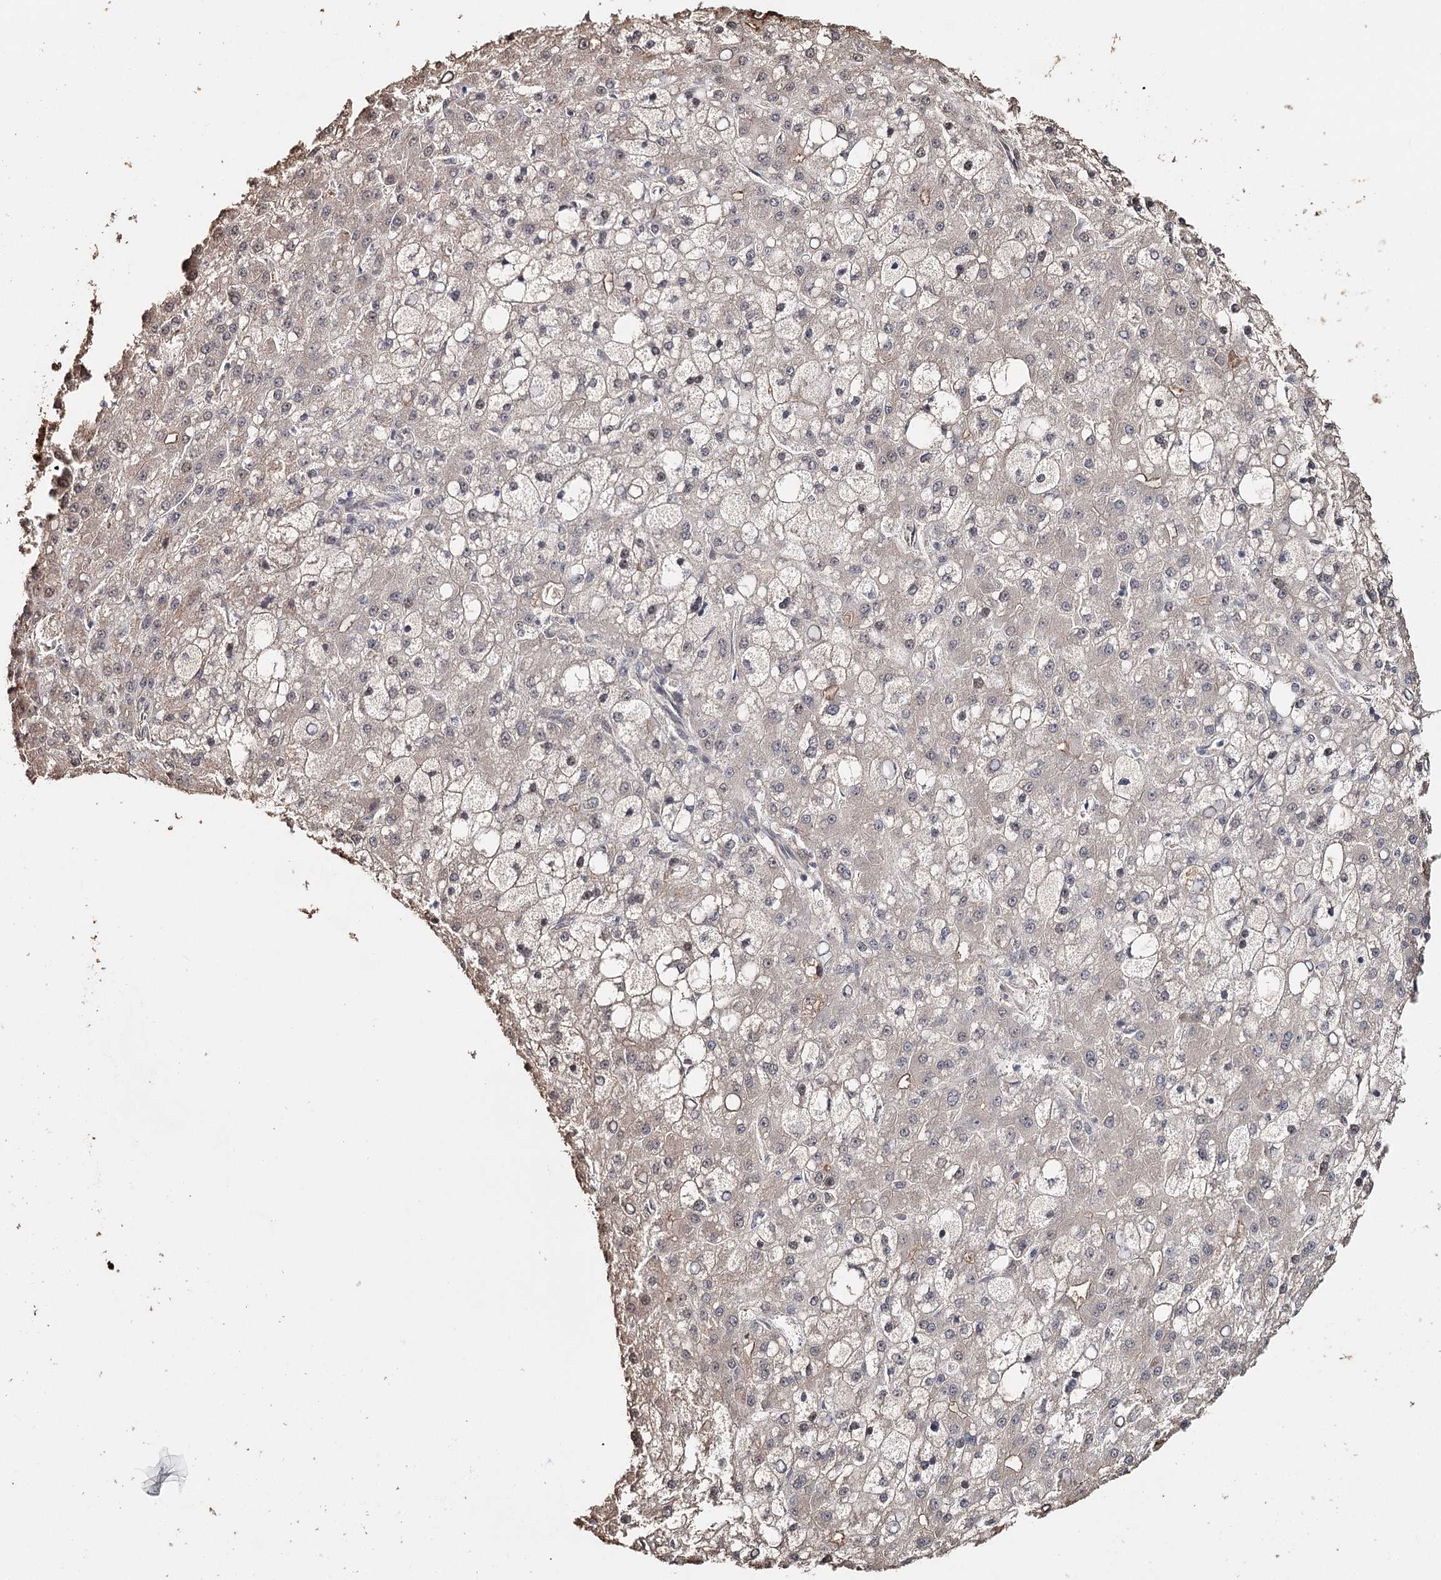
{"staining": {"intensity": "weak", "quantity": "<25%", "location": "cytoplasmic/membranous"}, "tissue": "liver cancer", "cell_type": "Tumor cells", "image_type": "cancer", "snomed": [{"axis": "morphology", "description": "Carcinoma, Hepatocellular, NOS"}, {"axis": "topography", "description": "Liver"}], "caption": "High magnification brightfield microscopy of hepatocellular carcinoma (liver) stained with DAB (3,3'-diaminobenzidine) (brown) and counterstained with hematoxylin (blue): tumor cells show no significant positivity. The staining is performed using DAB brown chromogen with nuclei counter-stained in using hematoxylin.", "gene": "SYVN1", "patient": {"sex": "male", "age": 67}}